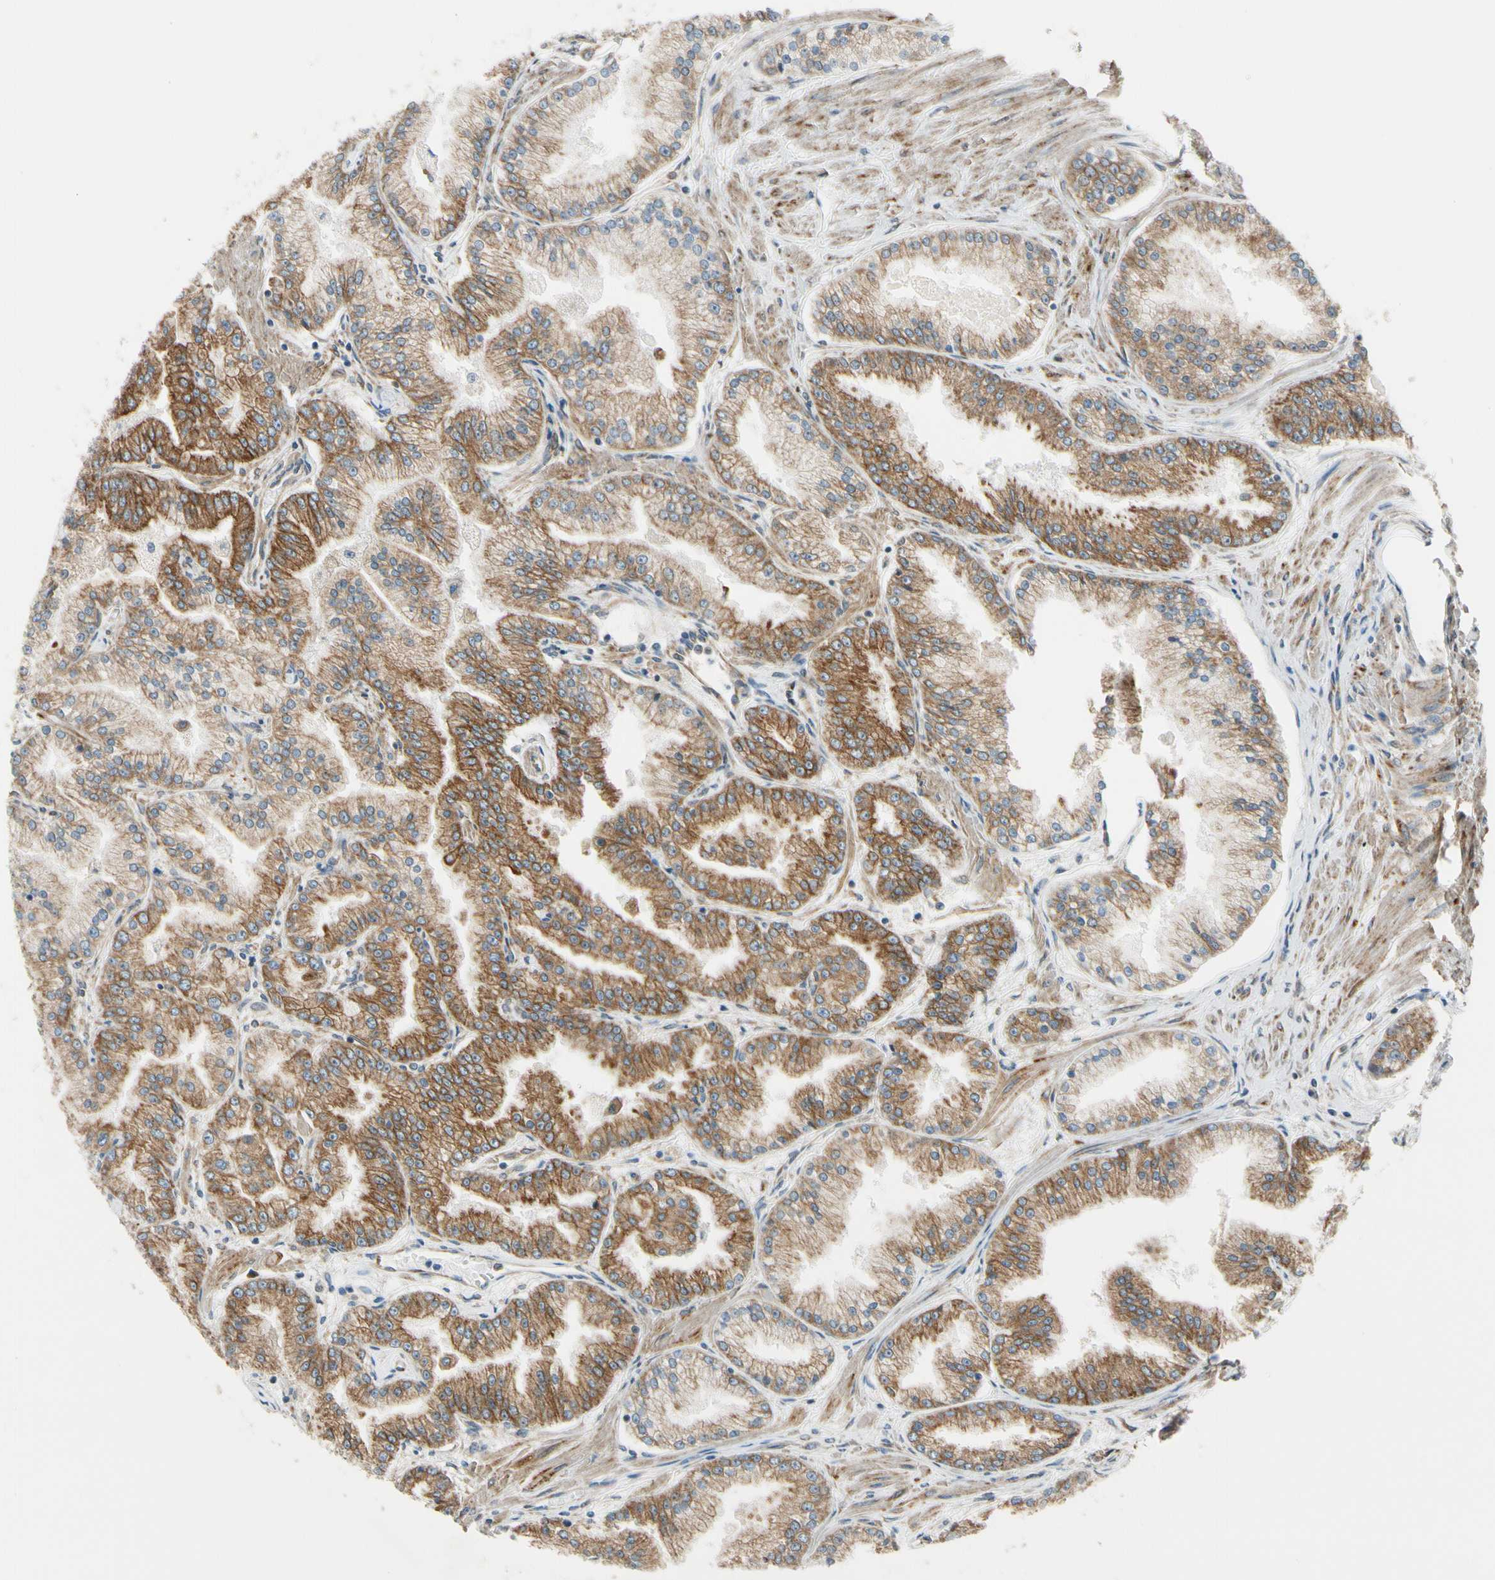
{"staining": {"intensity": "moderate", "quantity": ">75%", "location": "cytoplasmic/membranous"}, "tissue": "prostate cancer", "cell_type": "Tumor cells", "image_type": "cancer", "snomed": [{"axis": "morphology", "description": "Adenocarcinoma, High grade"}, {"axis": "topography", "description": "Prostate"}], "caption": "Prostate high-grade adenocarcinoma stained for a protein (brown) reveals moderate cytoplasmic/membranous positive staining in about >75% of tumor cells.", "gene": "CLCC1", "patient": {"sex": "male", "age": 61}}